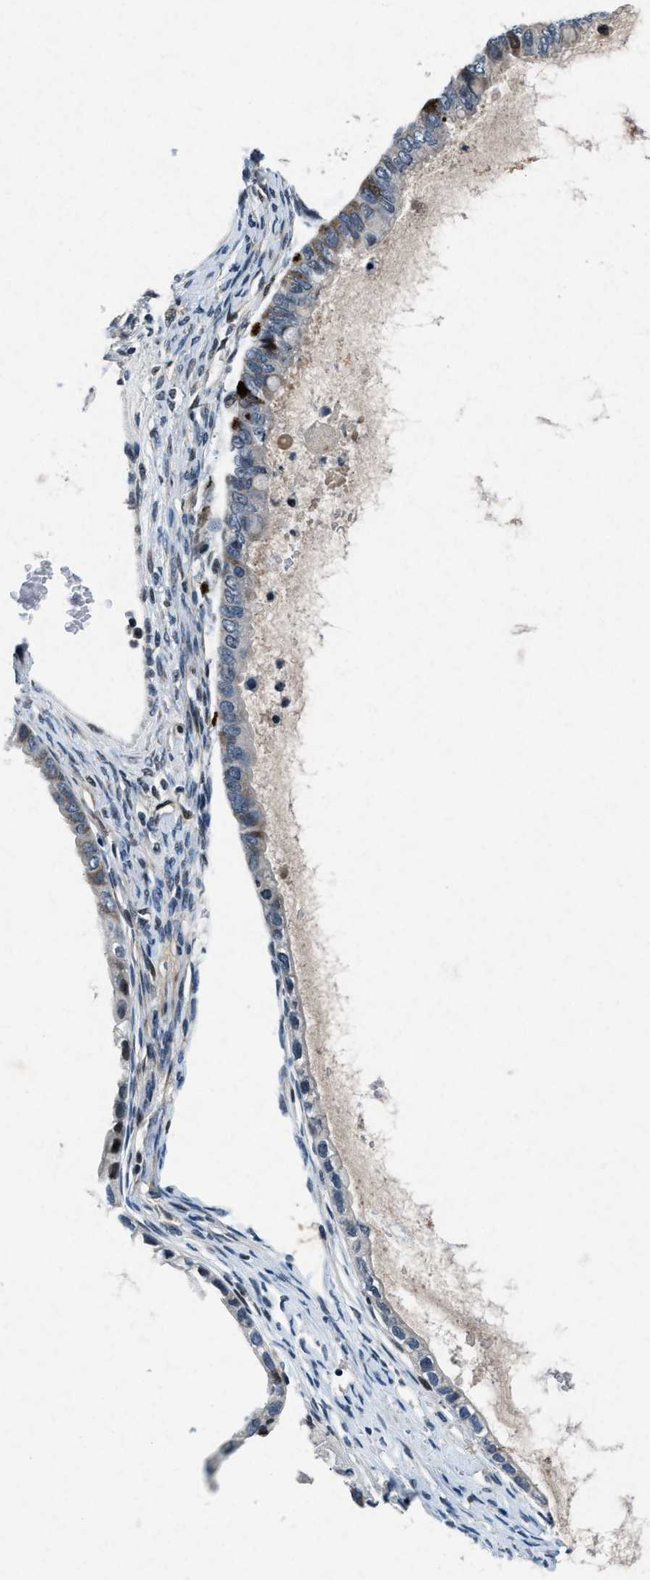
{"staining": {"intensity": "strong", "quantity": "<25%", "location": "cytoplasmic/membranous"}, "tissue": "ovarian cancer", "cell_type": "Tumor cells", "image_type": "cancer", "snomed": [{"axis": "morphology", "description": "Cystadenocarcinoma, mucinous, NOS"}, {"axis": "topography", "description": "Ovary"}], "caption": "Protein analysis of ovarian cancer (mucinous cystadenocarcinoma) tissue exhibits strong cytoplasmic/membranous staining in about <25% of tumor cells. (brown staining indicates protein expression, while blue staining denotes nuclei).", "gene": "PHLDA1", "patient": {"sex": "female", "age": 80}}